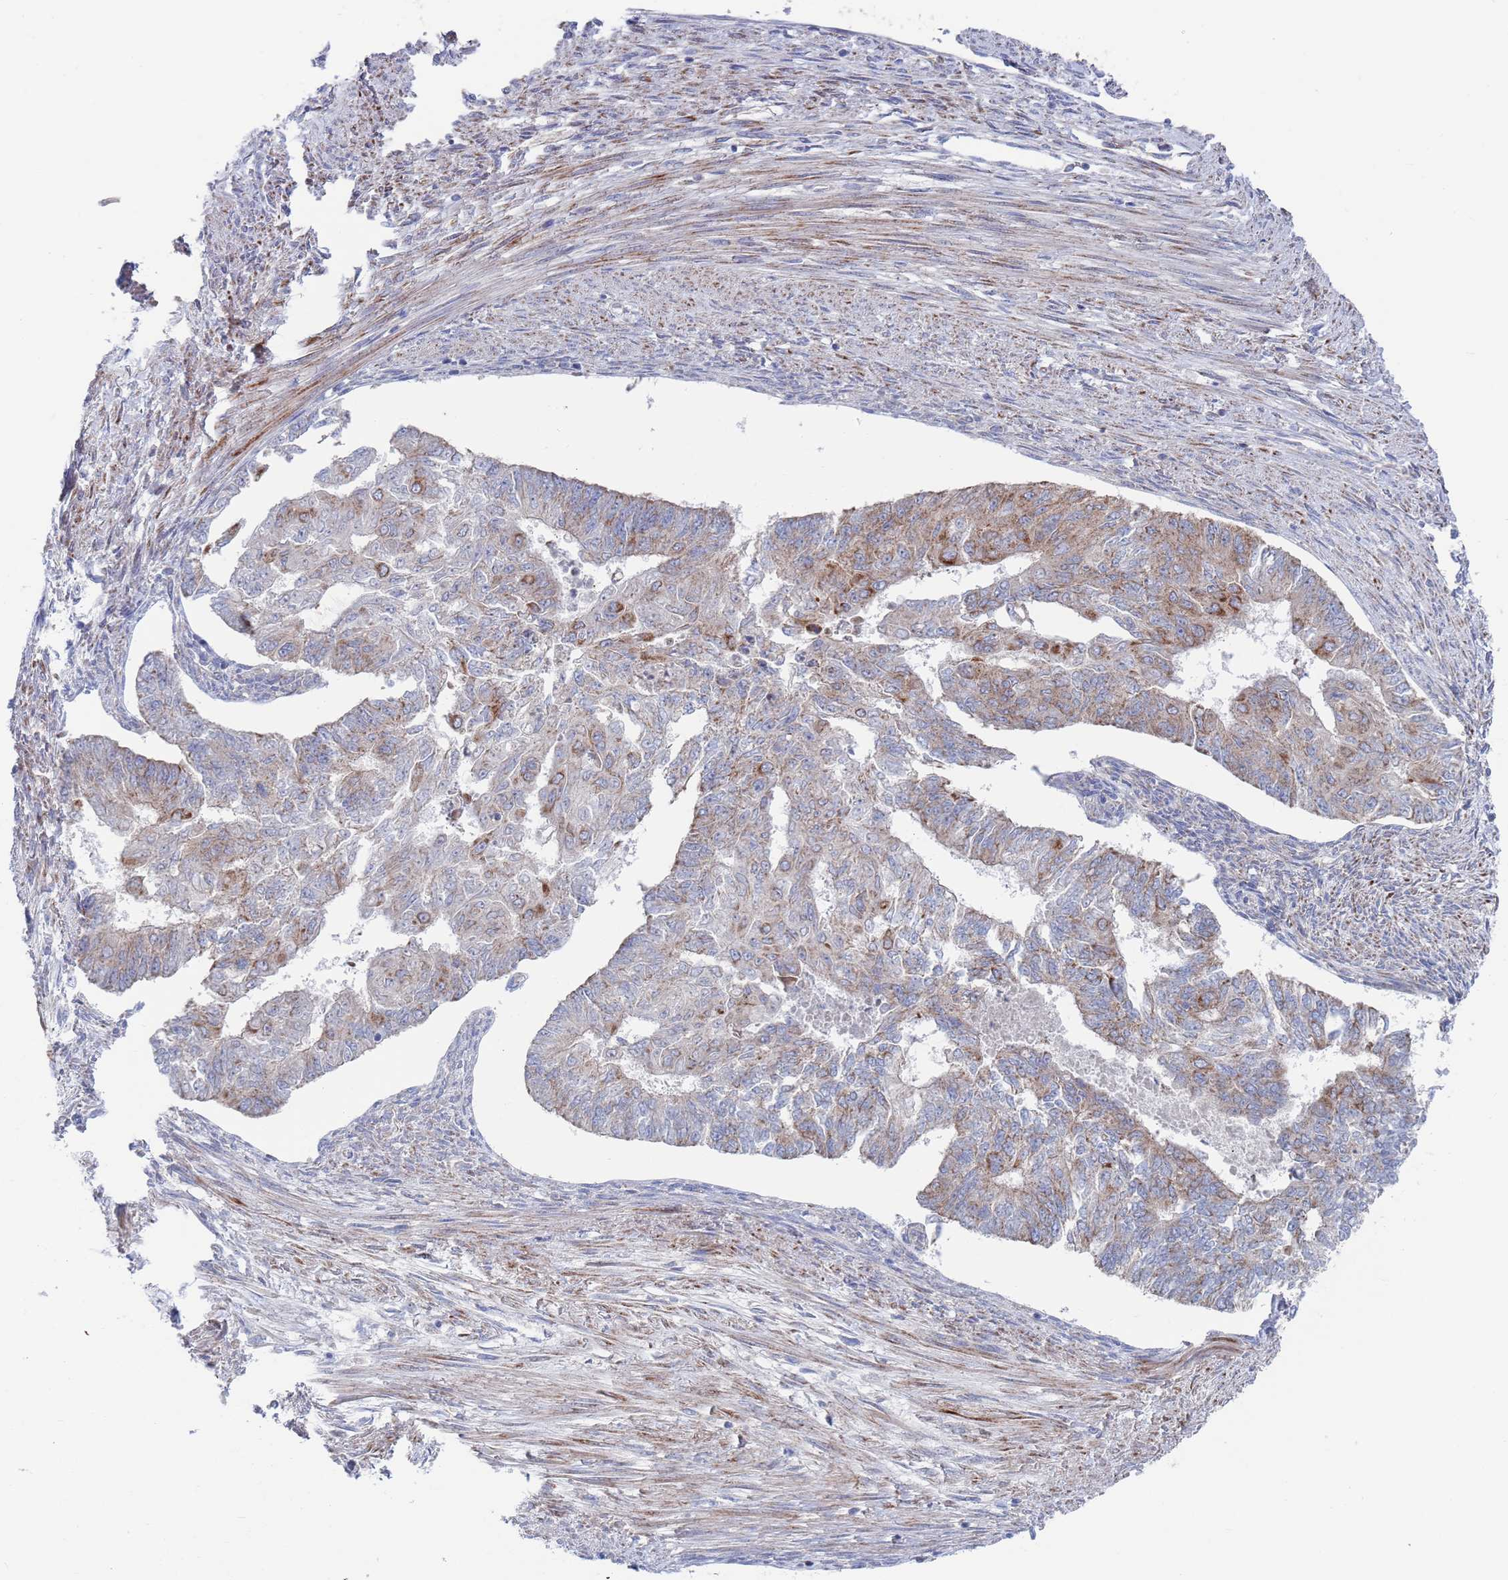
{"staining": {"intensity": "moderate", "quantity": "<25%", "location": "cytoplasmic/membranous"}, "tissue": "endometrial cancer", "cell_type": "Tumor cells", "image_type": "cancer", "snomed": [{"axis": "morphology", "description": "Adenocarcinoma, NOS"}, {"axis": "topography", "description": "Endometrium"}], "caption": "This histopathology image displays immunohistochemistry (IHC) staining of human endometrial cancer (adenocarcinoma), with low moderate cytoplasmic/membranous positivity in approximately <25% of tumor cells.", "gene": "CHCHD6", "patient": {"sex": "female", "age": 32}}